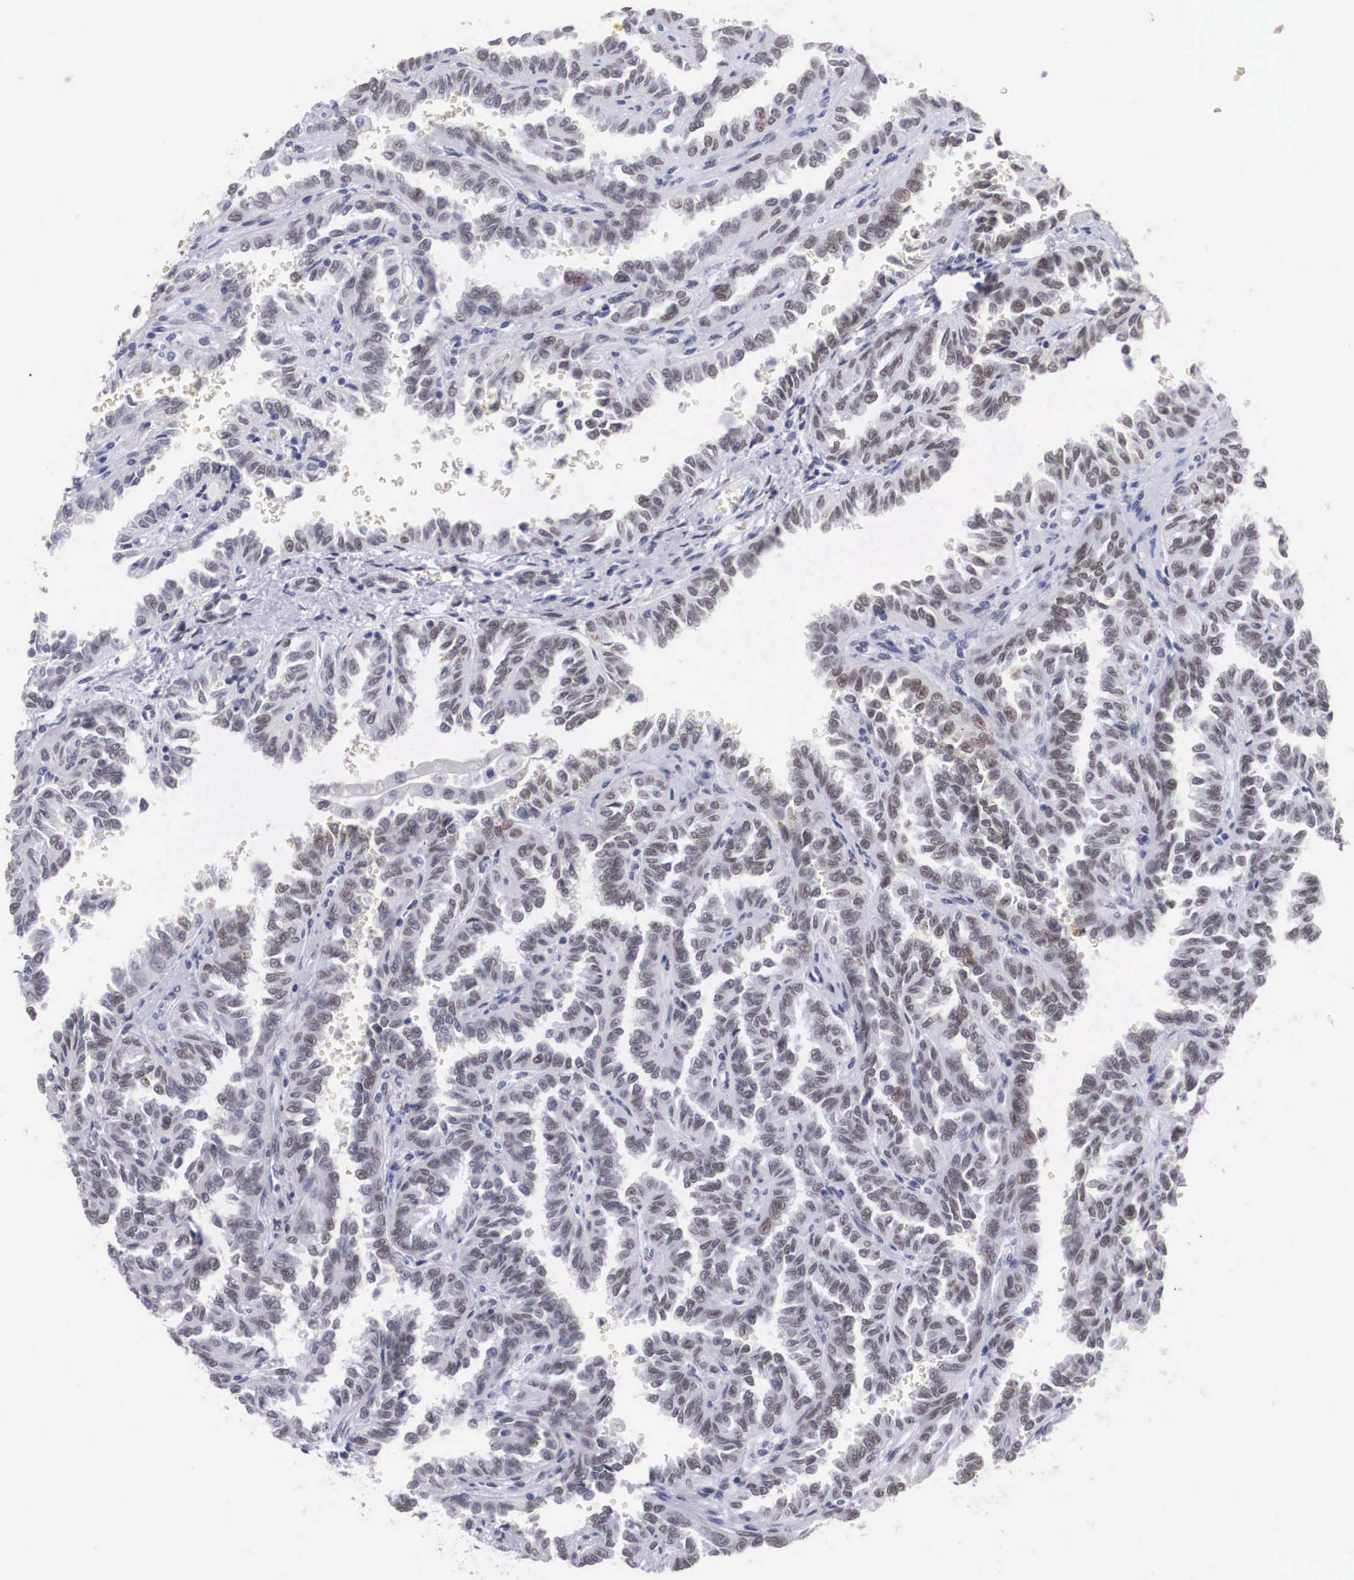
{"staining": {"intensity": "weak", "quantity": "25%-75%", "location": "nuclear"}, "tissue": "renal cancer", "cell_type": "Tumor cells", "image_type": "cancer", "snomed": [{"axis": "morphology", "description": "Inflammation, NOS"}, {"axis": "morphology", "description": "Adenocarcinoma, NOS"}, {"axis": "topography", "description": "Kidney"}], "caption": "DAB (3,3'-diaminobenzidine) immunohistochemical staining of human renal cancer exhibits weak nuclear protein positivity in approximately 25%-75% of tumor cells. The staining is performed using DAB brown chromogen to label protein expression. The nuclei are counter-stained blue using hematoxylin.", "gene": "KHDRBS3", "patient": {"sex": "male", "age": 68}}